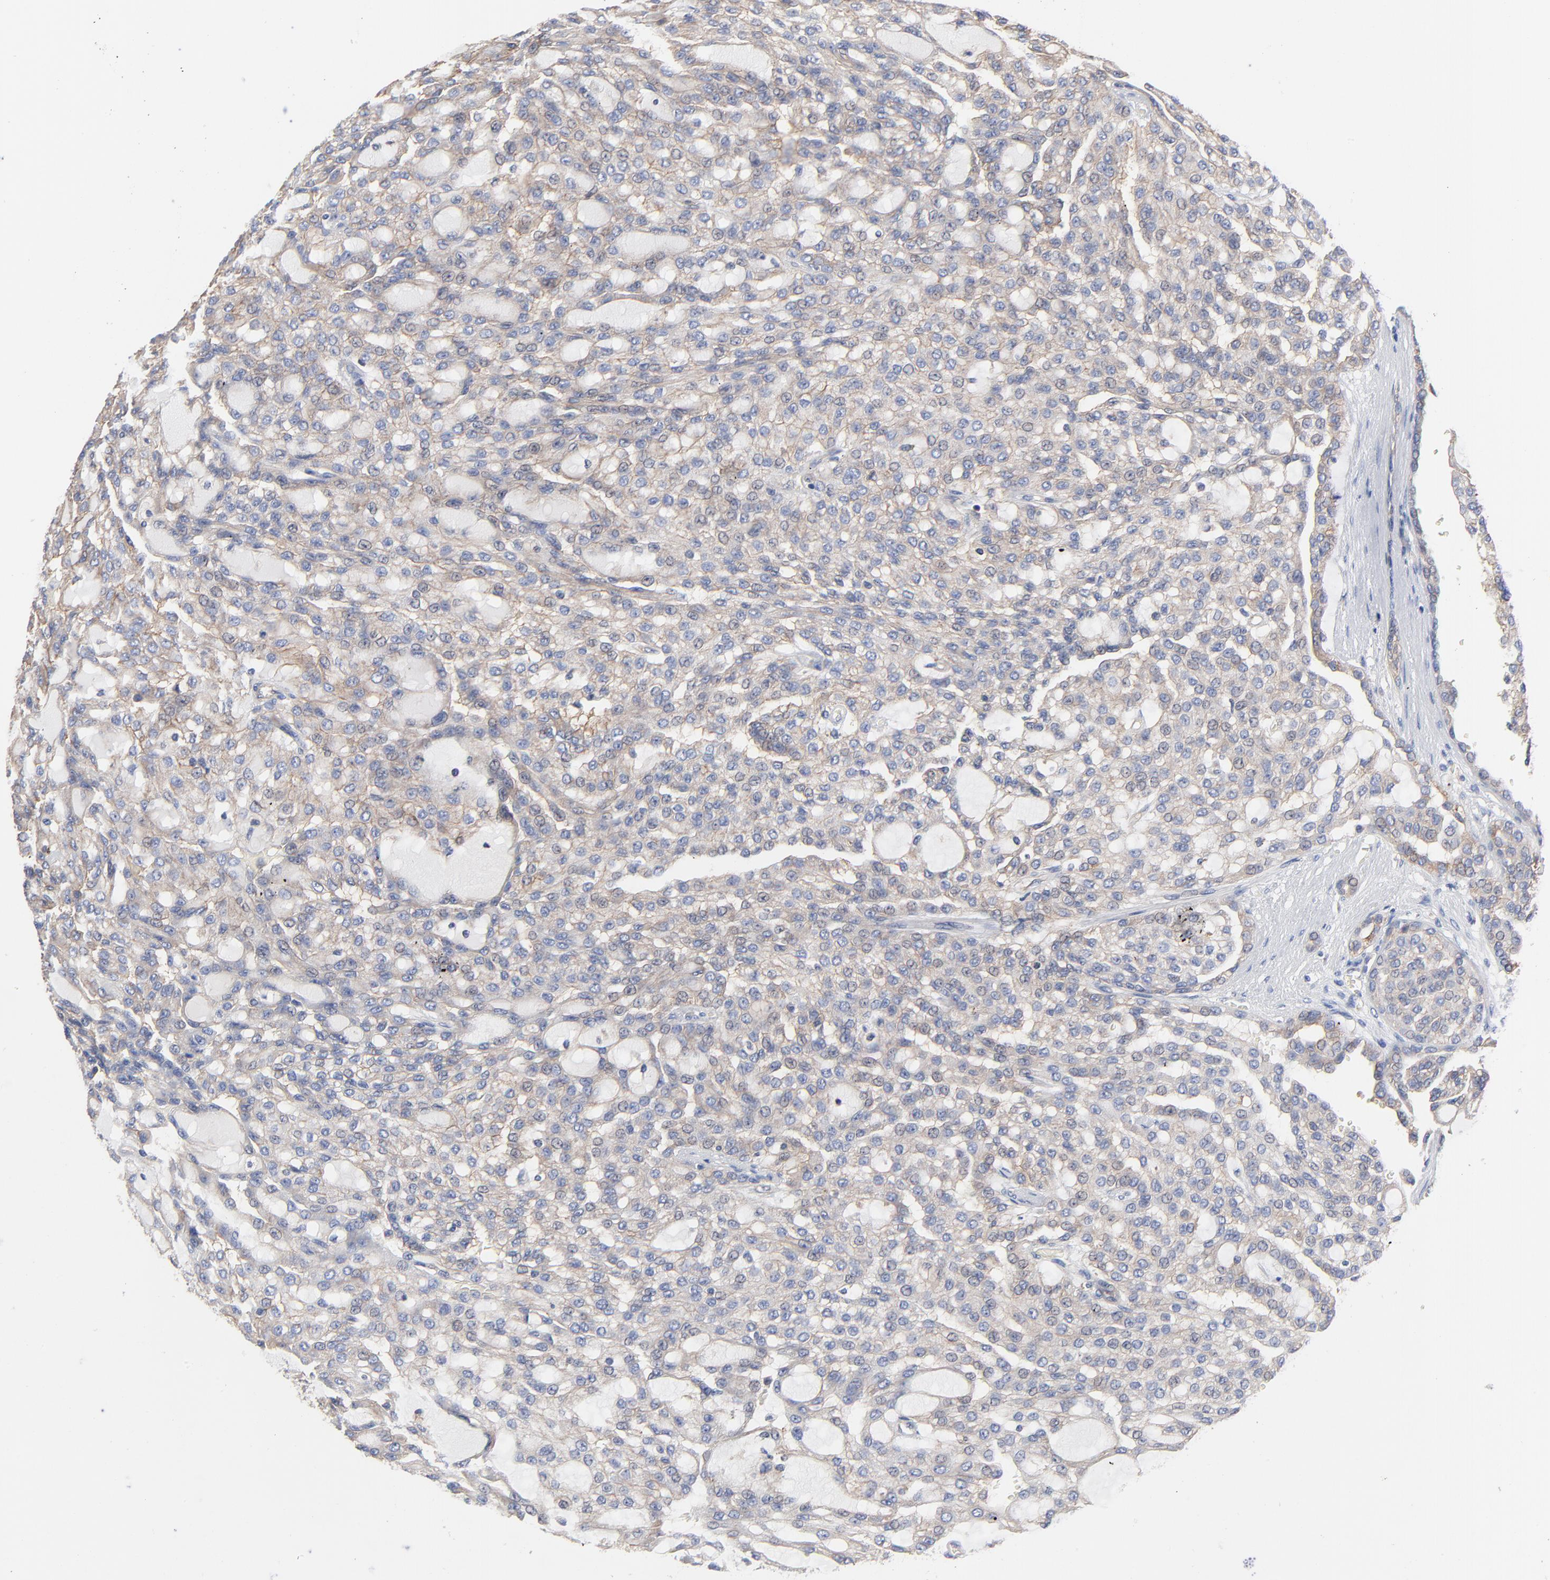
{"staining": {"intensity": "weak", "quantity": ">75%", "location": "cytoplasmic/membranous"}, "tissue": "renal cancer", "cell_type": "Tumor cells", "image_type": "cancer", "snomed": [{"axis": "morphology", "description": "Adenocarcinoma, NOS"}, {"axis": "topography", "description": "Kidney"}], "caption": "Weak cytoplasmic/membranous positivity for a protein is seen in about >75% of tumor cells of renal cancer using immunohistochemistry (IHC).", "gene": "CD2AP", "patient": {"sex": "male", "age": 63}}